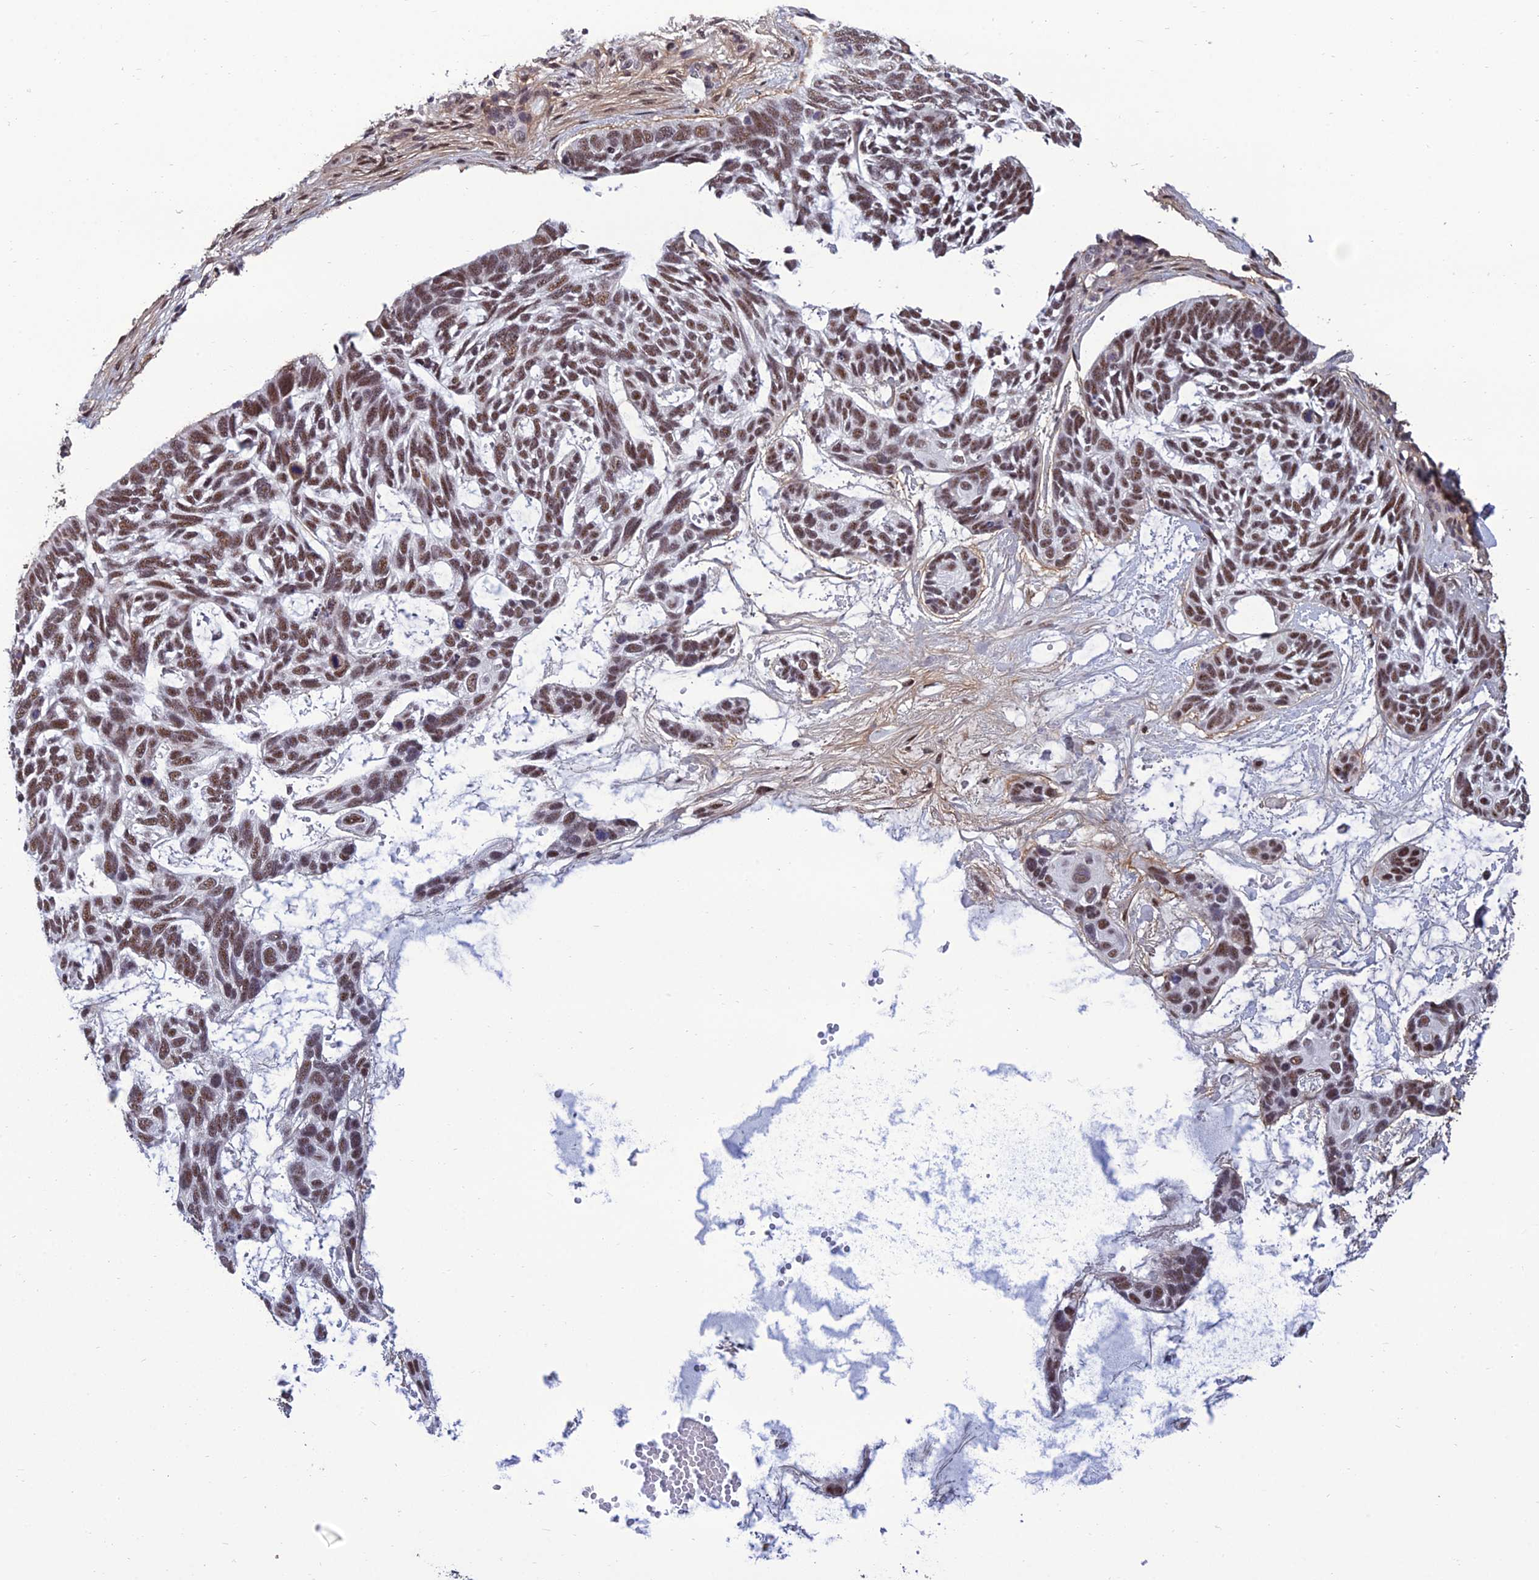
{"staining": {"intensity": "moderate", "quantity": ">75%", "location": "nuclear"}, "tissue": "skin cancer", "cell_type": "Tumor cells", "image_type": "cancer", "snomed": [{"axis": "morphology", "description": "Basal cell carcinoma"}, {"axis": "topography", "description": "Skin"}], "caption": "Human skin basal cell carcinoma stained with a protein marker demonstrates moderate staining in tumor cells.", "gene": "RSRC1", "patient": {"sex": "male", "age": 88}}